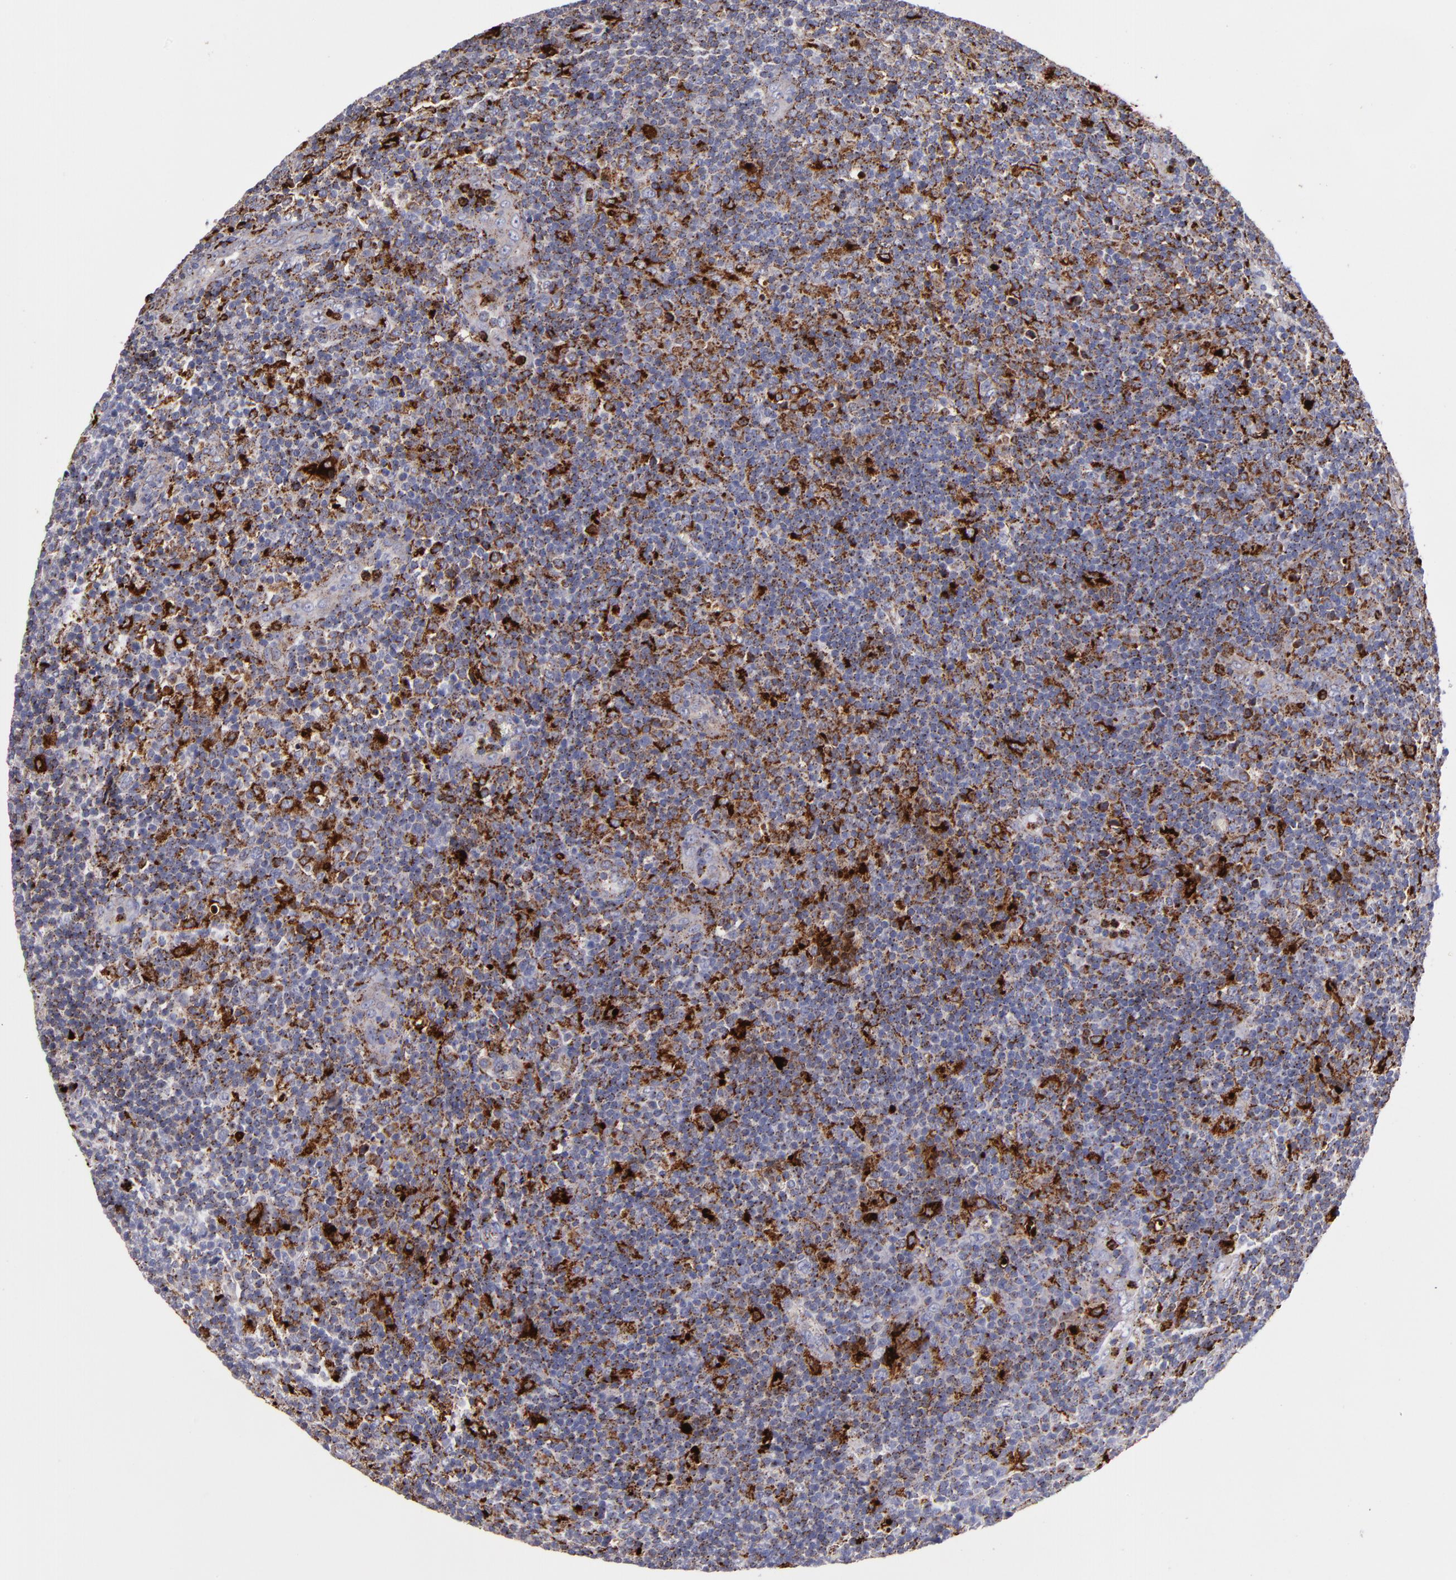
{"staining": {"intensity": "moderate", "quantity": ">75%", "location": "cytoplasmic/membranous"}, "tissue": "lymphoma", "cell_type": "Tumor cells", "image_type": "cancer", "snomed": [{"axis": "morphology", "description": "Malignant lymphoma, non-Hodgkin's type, Low grade"}, {"axis": "topography", "description": "Lymph node"}], "caption": "Tumor cells exhibit medium levels of moderate cytoplasmic/membranous staining in approximately >75% of cells in human lymphoma.", "gene": "CTSS", "patient": {"sex": "male", "age": 74}}